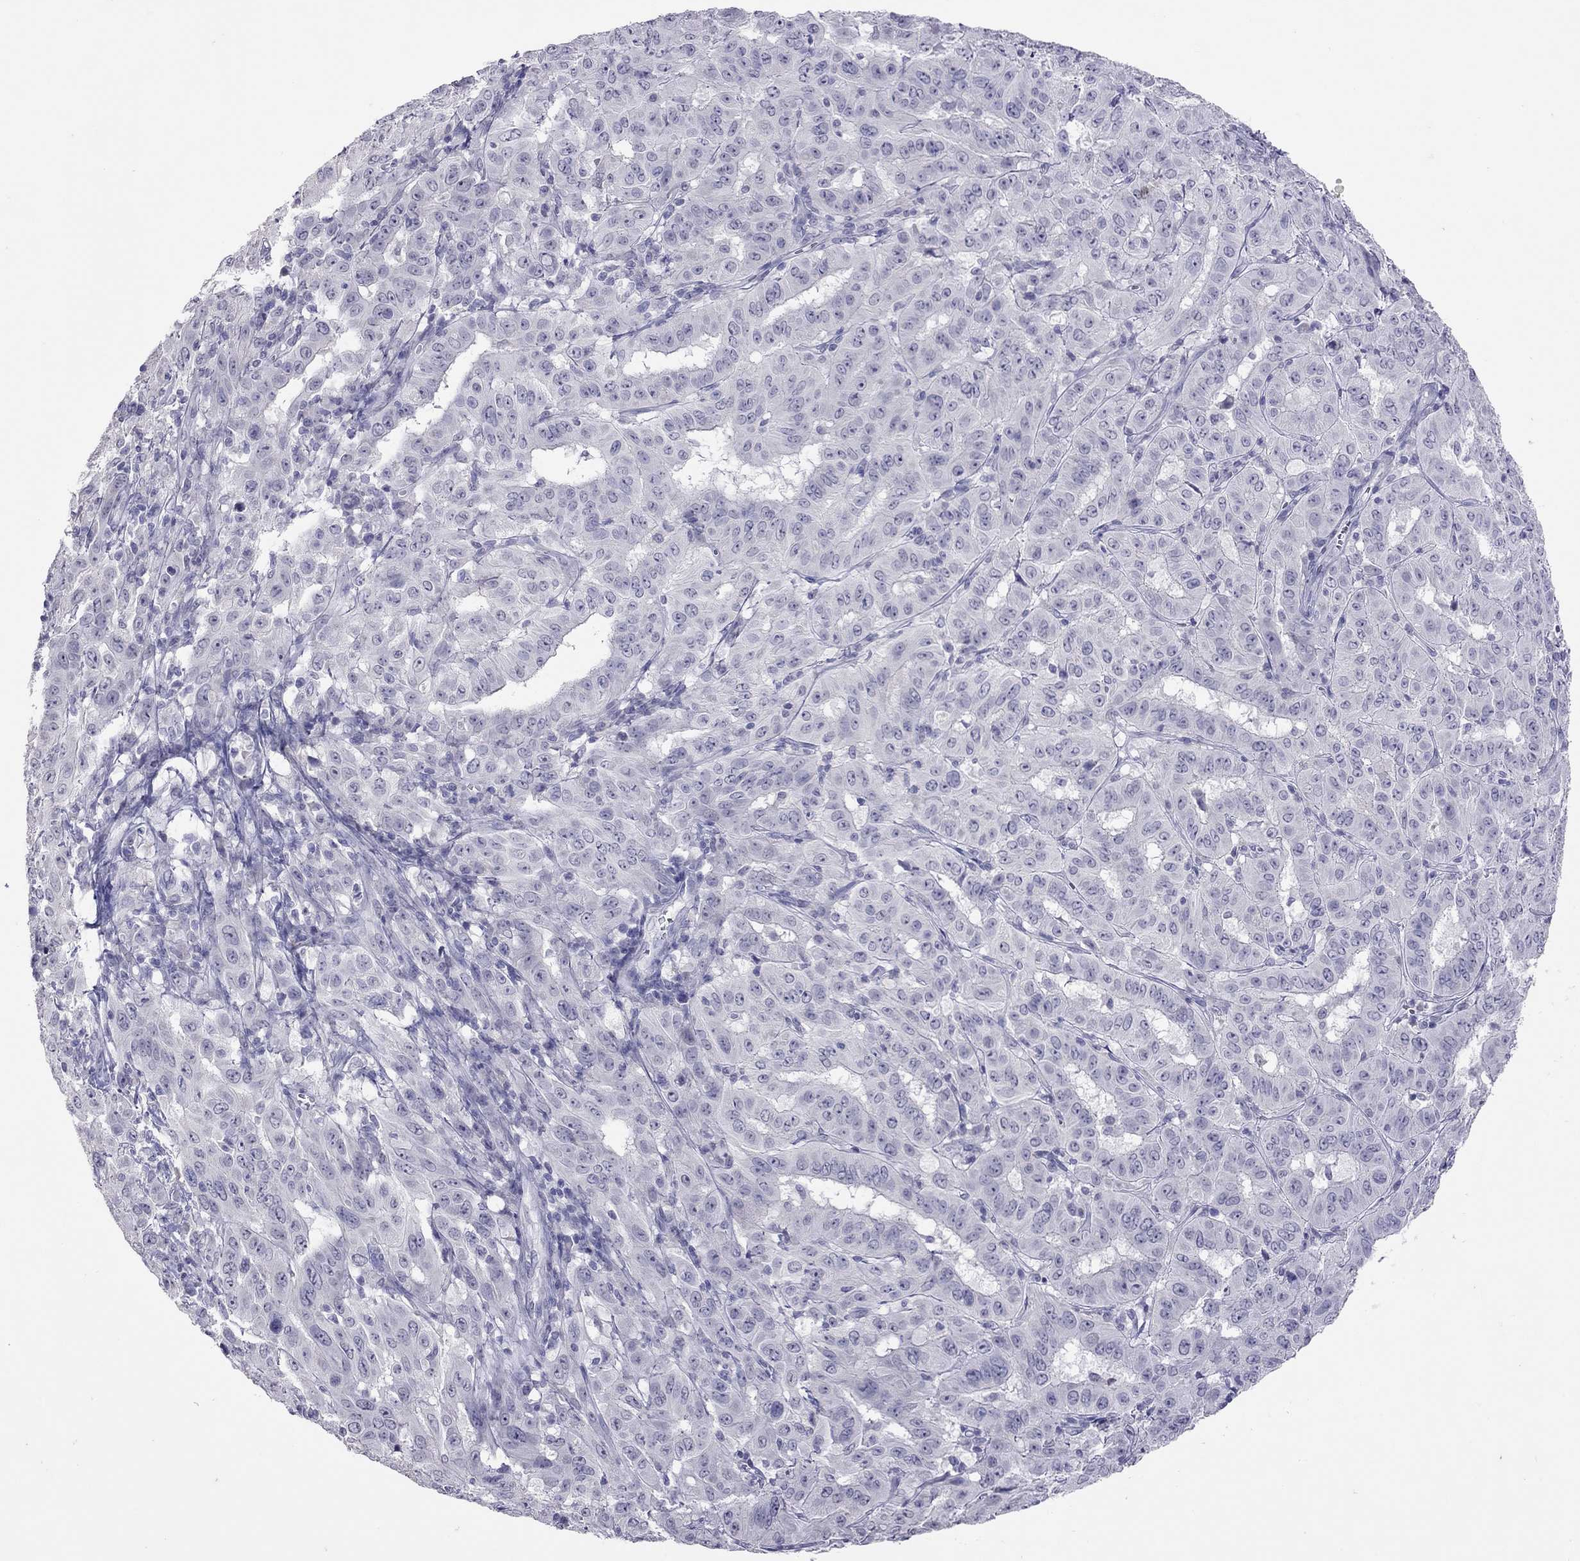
{"staining": {"intensity": "negative", "quantity": "none", "location": "none"}, "tissue": "pancreatic cancer", "cell_type": "Tumor cells", "image_type": "cancer", "snomed": [{"axis": "morphology", "description": "Adenocarcinoma, NOS"}, {"axis": "topography", "description": "Pancreas"}], "caption": "High power microscopy photomicrograph of an IHC photomicrograph of adenocarcinoma (pancreatic), revealing no significant expression in tumor cells.", "gene": "SLAMF1", "patient": {"sex": "male", "age": 63}}